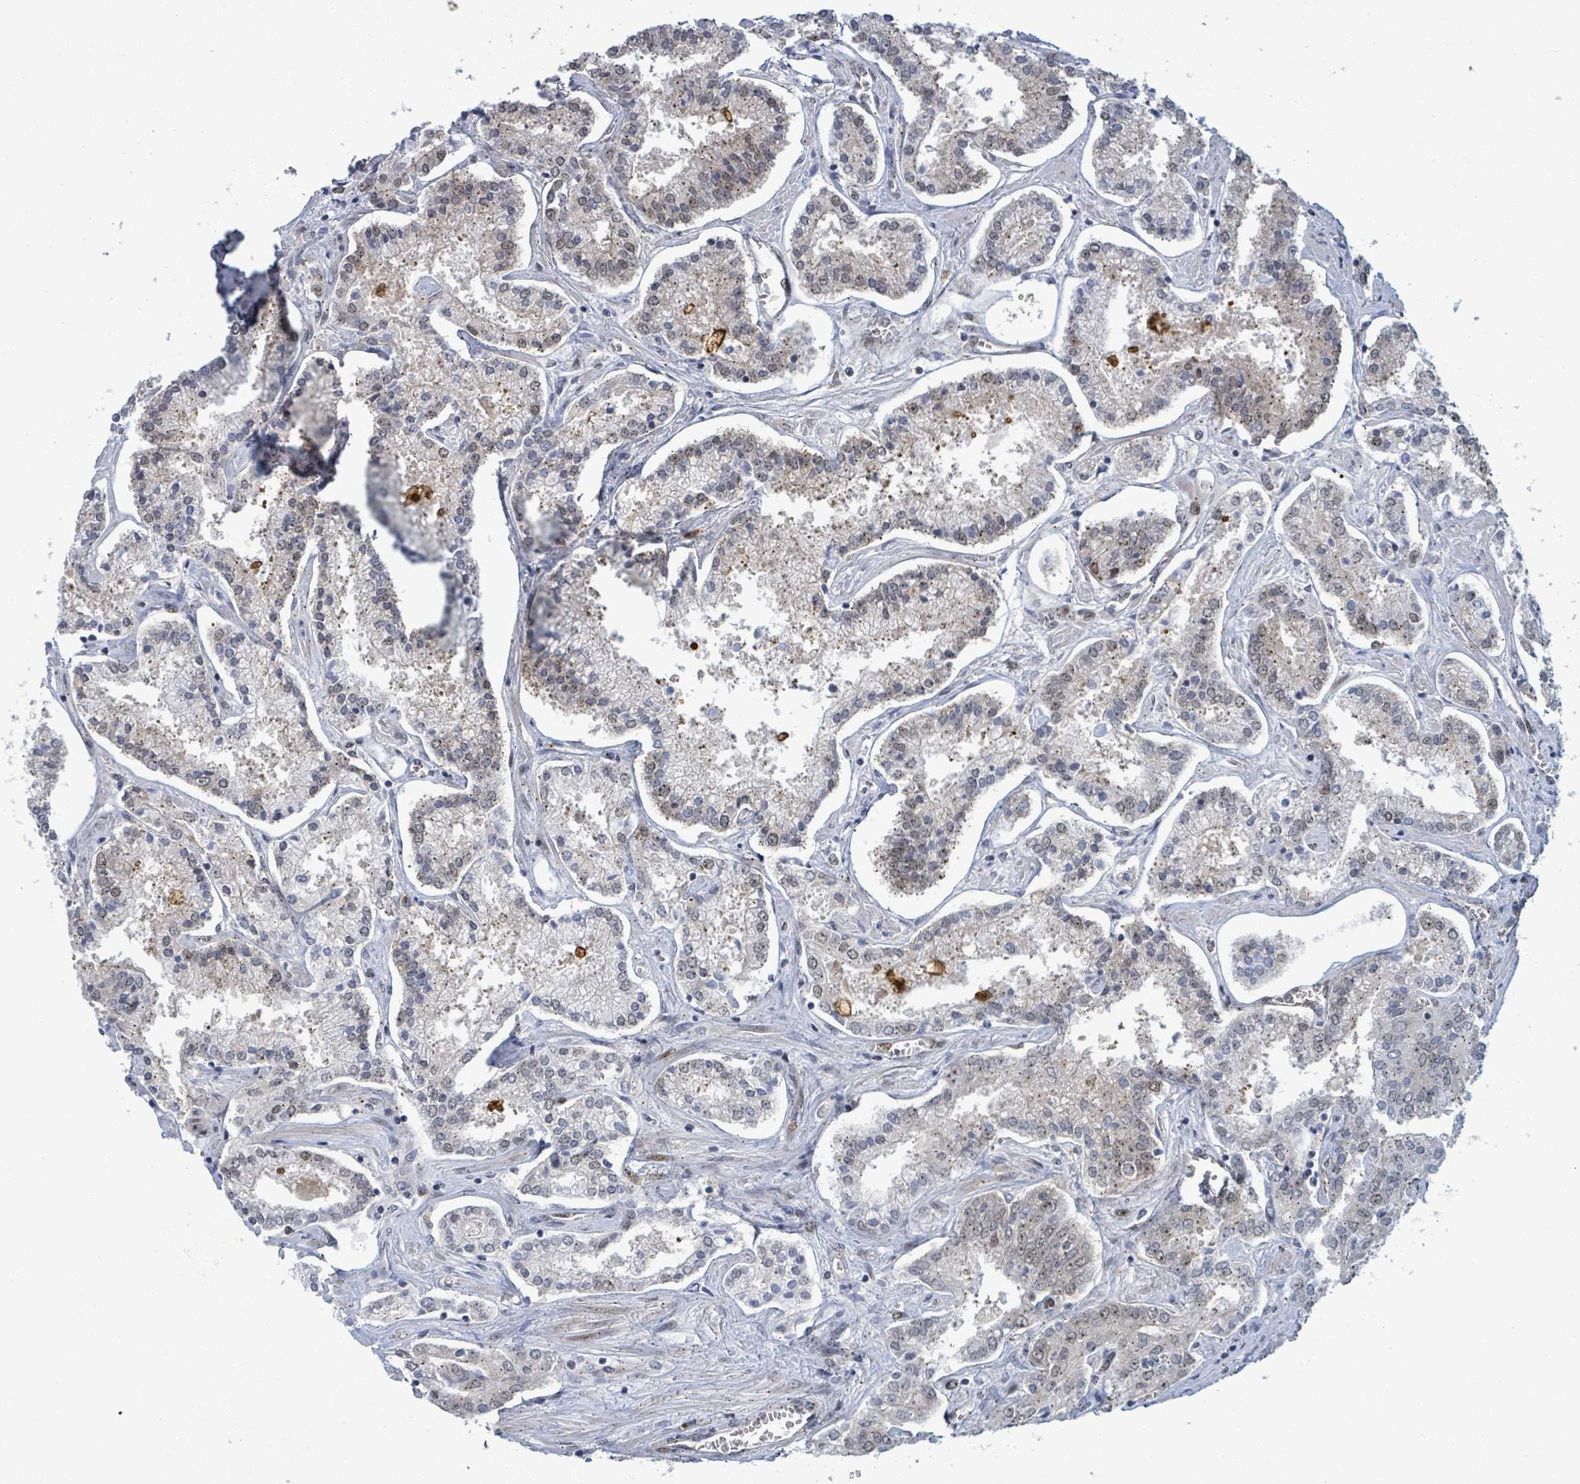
{"staining": {"intensity": "weak", "quantity": "25%-75%", "location": "cytoplasmic/membranous"}, "tissue": "prostate cancer", "cell_type": "Tumor cells", "image_type": "cancer", "snomed": [{"axis": "morphology", "description": "Adenocarcinoma, High grade"}, {"axis": "topography", "description": "Prostate"}], "caption": "Immunohistochemical staining of human prostate cancer (adenocarcinoma (high-grade)) shows low levels of weak cytoplasmic/membranous staining in about 25%-75% of tumor cells.", "gene": "TUSC1", "patient": {"sex": "male", "age": 71}}